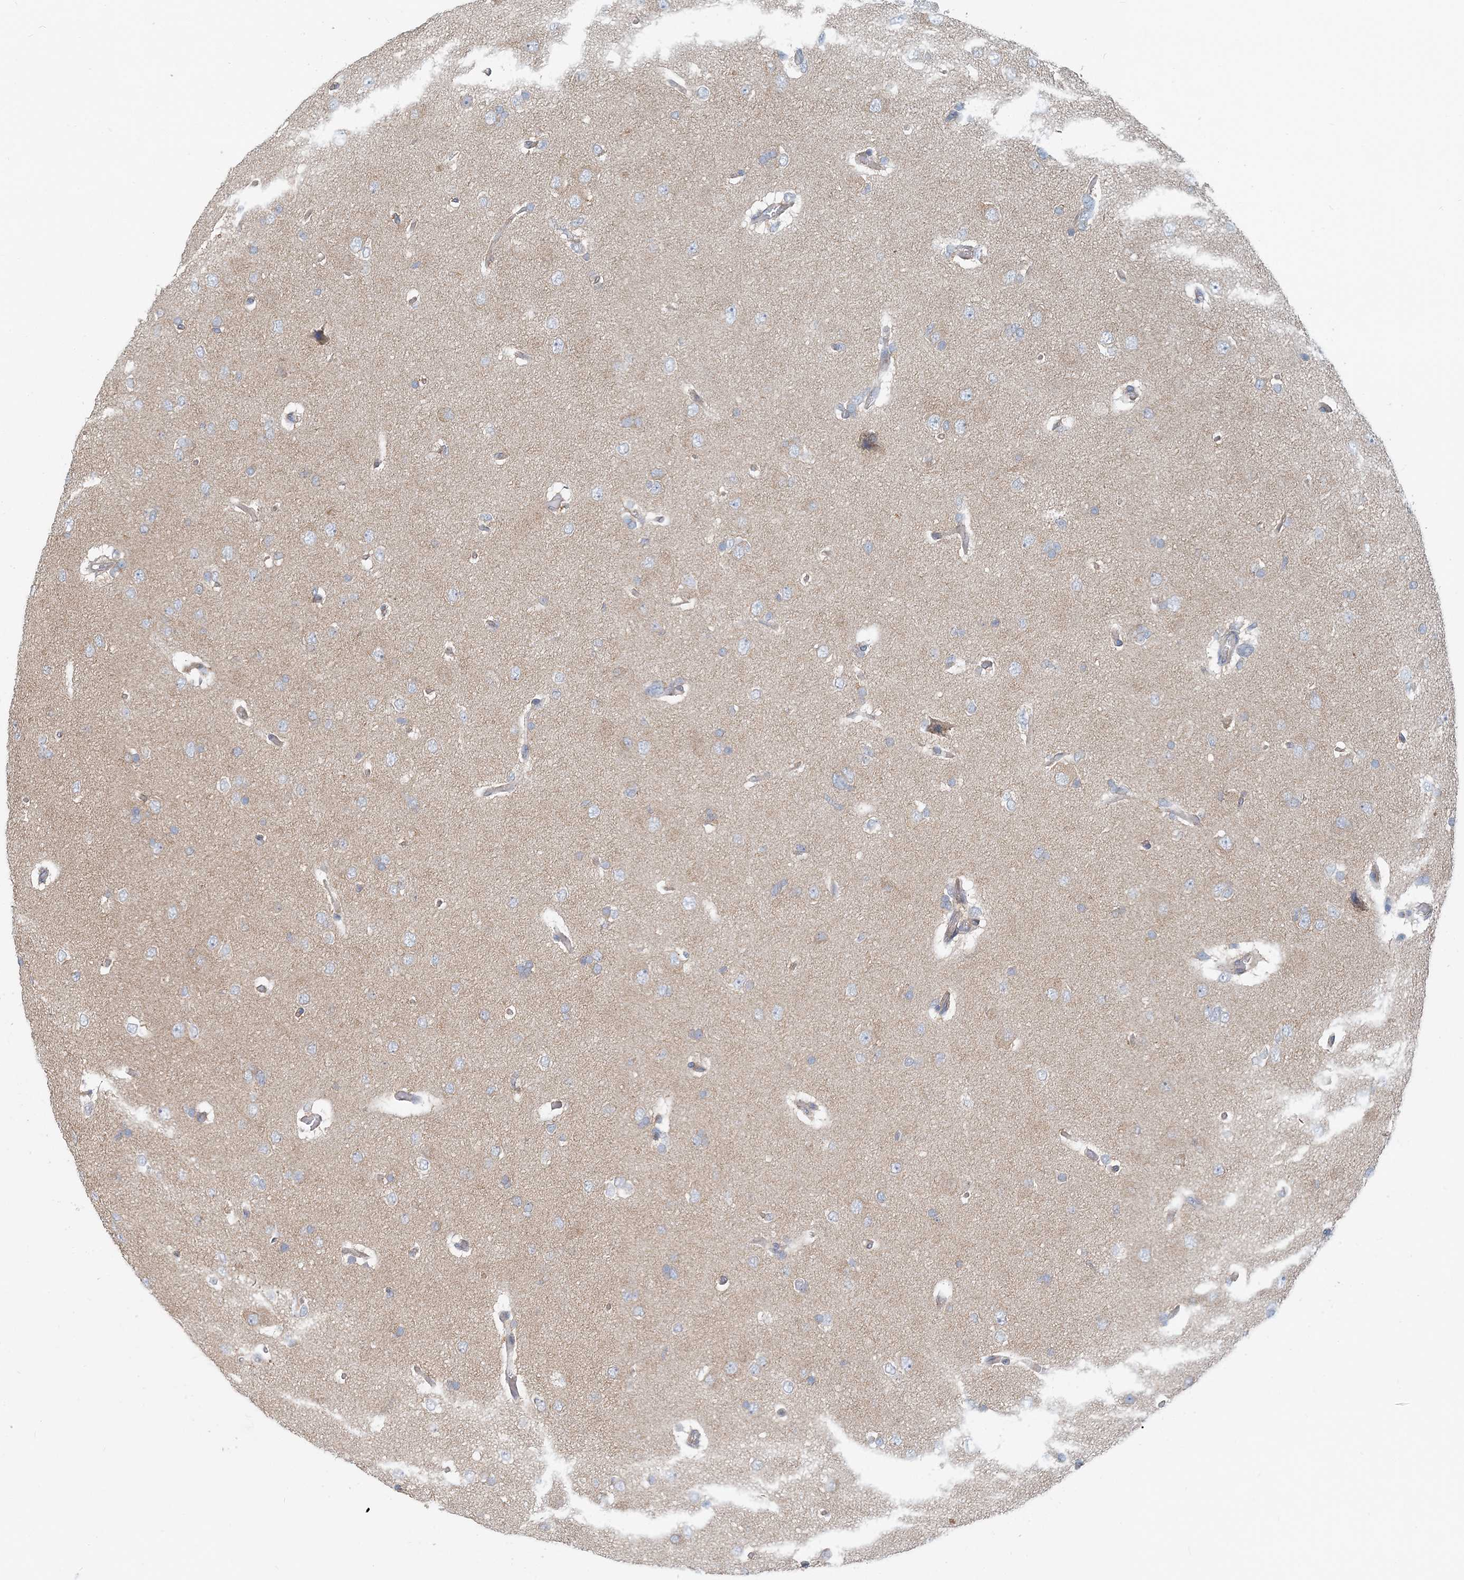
{"staining": {"intensity": "weak", "quantity": "<25%", "location": "cytoplasmic/membranous"}, "tissue": "glioma", "cell_type": "Tumor cells", "image_type": "cancer", "snomed": [{"axis": "morphology", "description": "Glioma, malignant, High grade"}, {"axis": "topography", "description": "Brain"}], "caption": "This photomicrograph is of glioma stained with immunohistochemistry (IHC) to label a protein in brown with the nuclei are counter-stained blue. There is no staining in tumor cells.", "gene": "MOB4", "patient": {"sex": "female", "age": 59}}